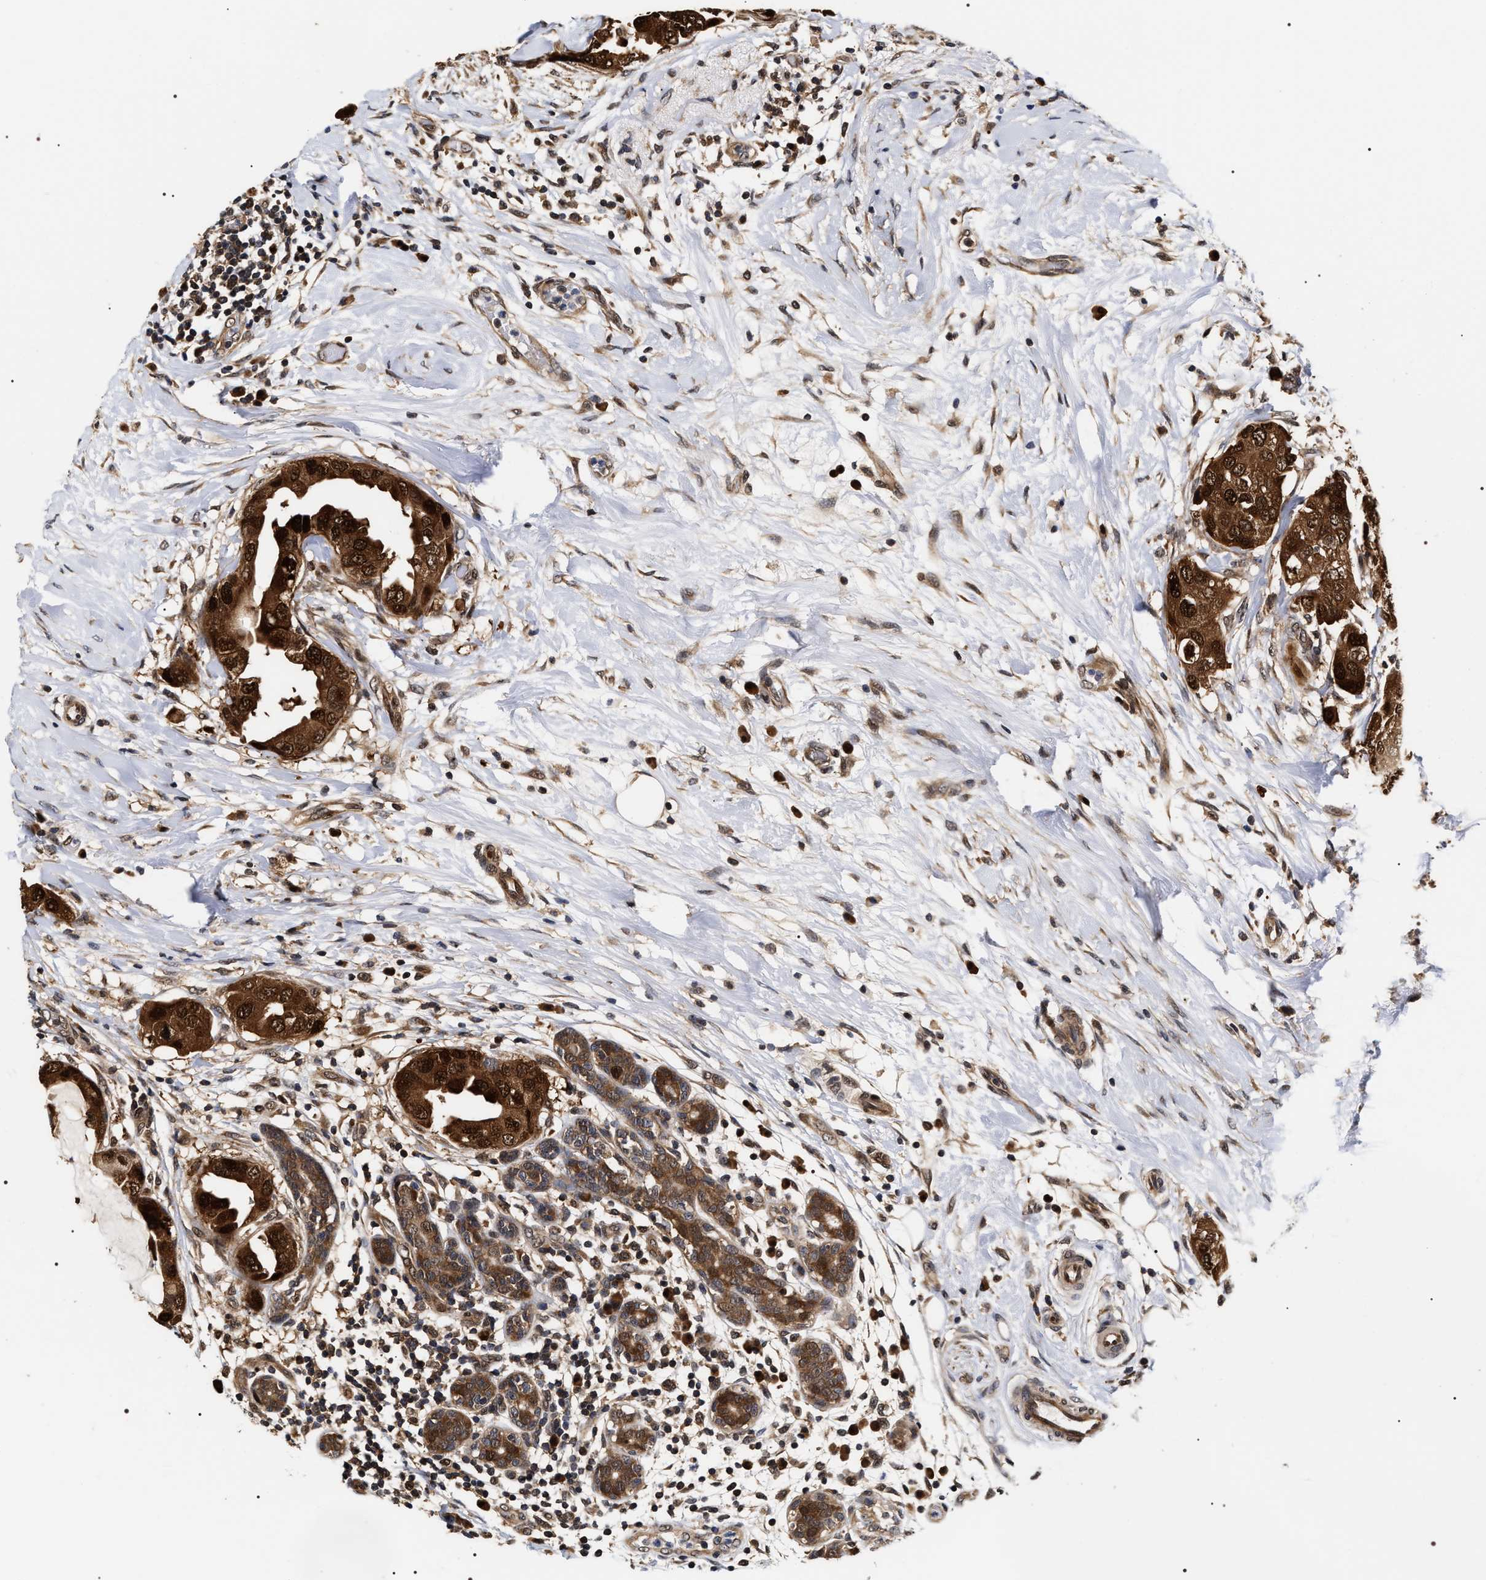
{"staining": {"intensity": "strong", "quantity": ">75%", "location": "cytoplasmic/membranous,nuclear"}, "tissue": "breast cancer", "cell_type": "Tumor cells", "image_type": "cancer", "snomed": [{"axis": "morphology", "description": "Normal tissue, NOS"}, {"axis": "morphology", "description": "Duct carcinoma"}, {"axis": "topography", "description": "Breast"}], "caption": "Invasive ductal carcinoma (breast) was stained to show a protein in brown. There is high levels of strong cytoplasmic/membranous and nuclear staining in about >75% of tumor cells.", "gene": "BAG6", "patient": {"sex": "female", "age": 40}}